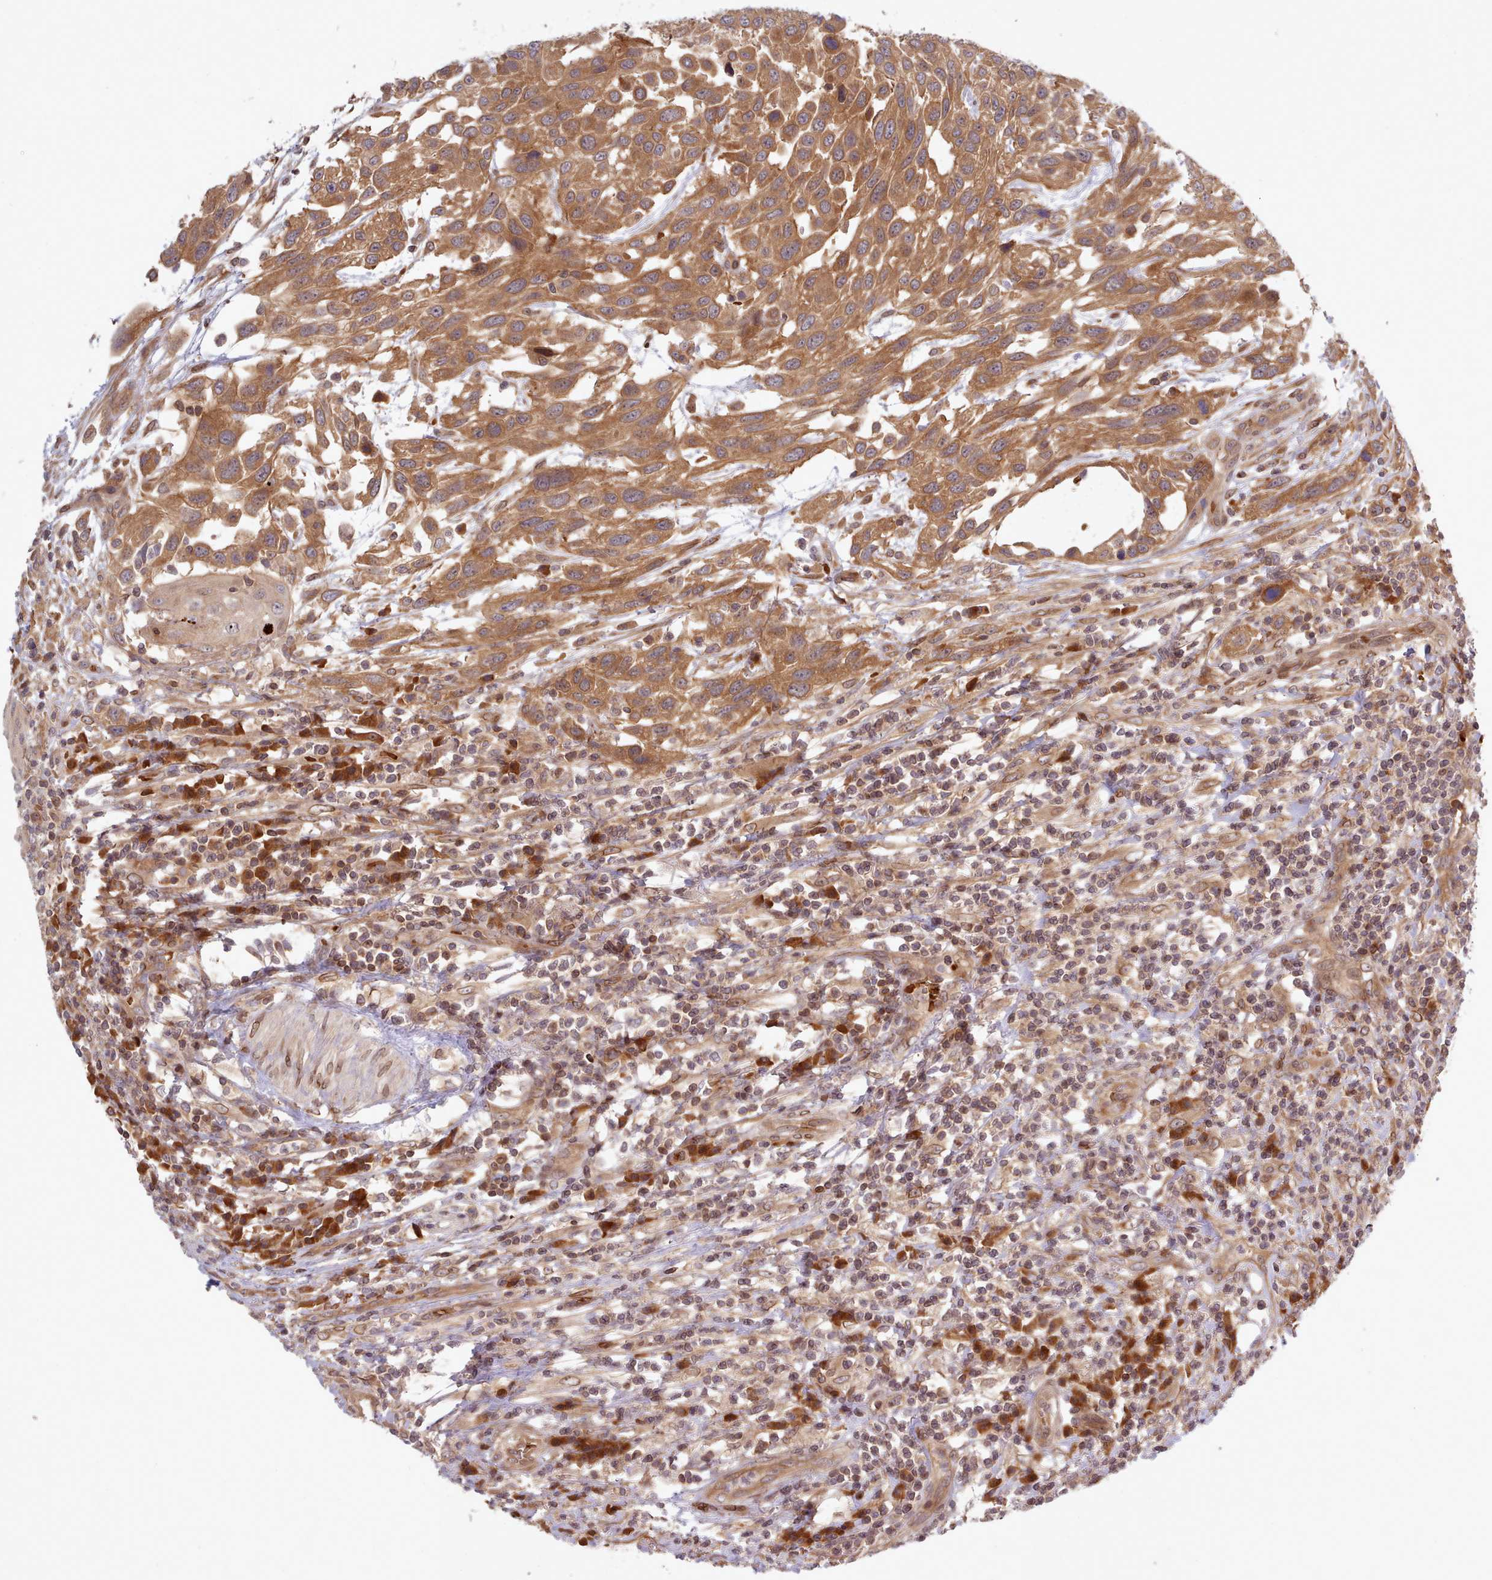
{"staining": {"intensity": "moderate", "quantity": ">75%", "location": "cytoplasmic/membranous"}, "tissue": "urothelial cancer", "cell_type": "Tumor cells", "image_type": "cancer", "snomed": [{"axis": "morphology", "description": "Urothelial carcinoma, High grade"}, {"axis": "topography", "description": "Urinary bladder"}], "caption": "Immunohistochemical staining of urothelial cancer reveals medium levels of moderate cytoplasmic/membranous positivity in approximately >75% of tumor cells. Using DAB (3,3'-diaminobenzidine) (brown) and hematoxylin (blue) stains, captured at high magnification using brightfield microscopy.", "gene": "UBE2G1", "patient": {"sex": "female", "age": 70}}